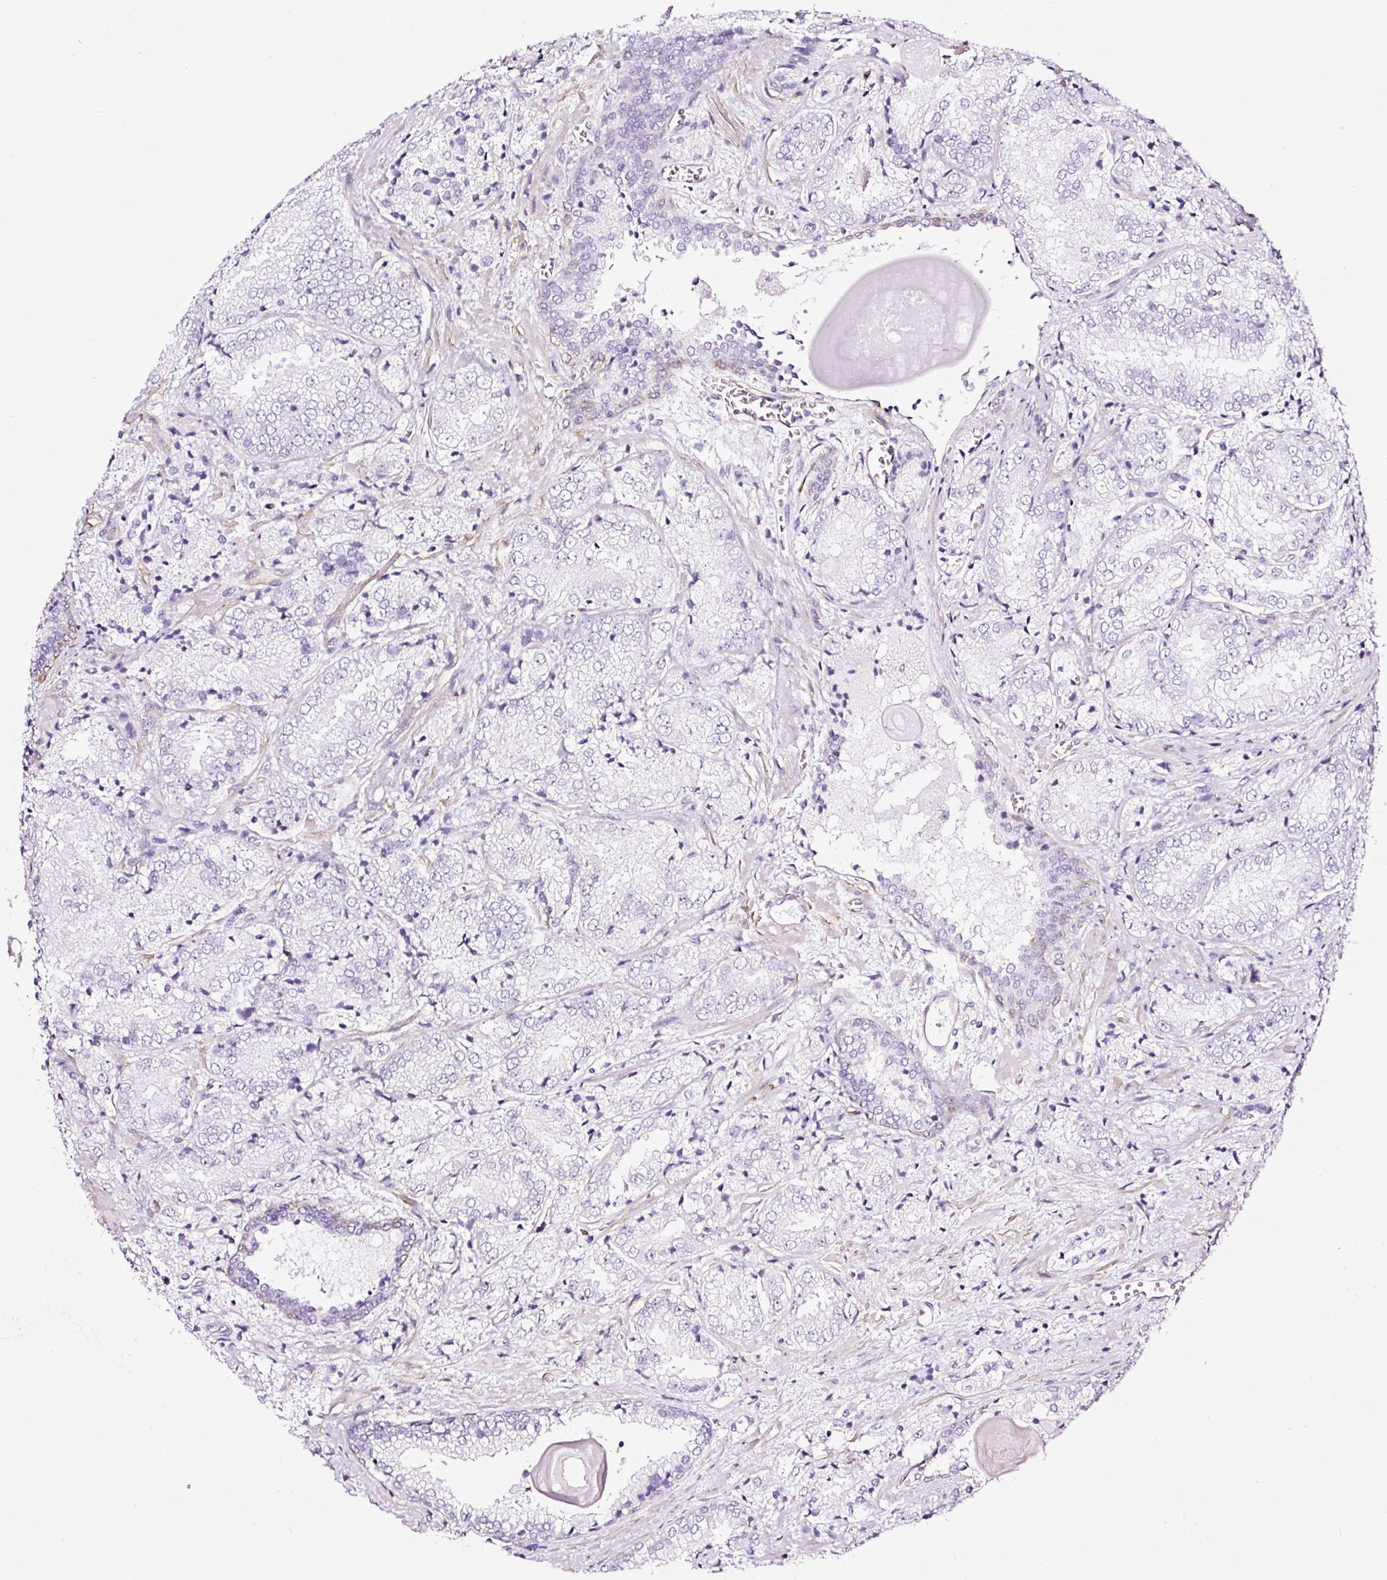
{"staining": {"intensity": "negative", "quantity": "none", "location": "none"}, "tissue": "prostate cancer", "cell_type": "Tumor cells", "image_type": "cancer", "snomed": [{"axis": "morphology", "description": "Adenocarcinoma, High grade"}, {"axis": "topography", "description": "Prostate"}], "caption": "Micrograph shows no protein staining in tumor cells of prostate high-grade adenocarcinoma tissue.", "gene": "SLC7A8", "patient": {"sex": "male", "age": 63}}